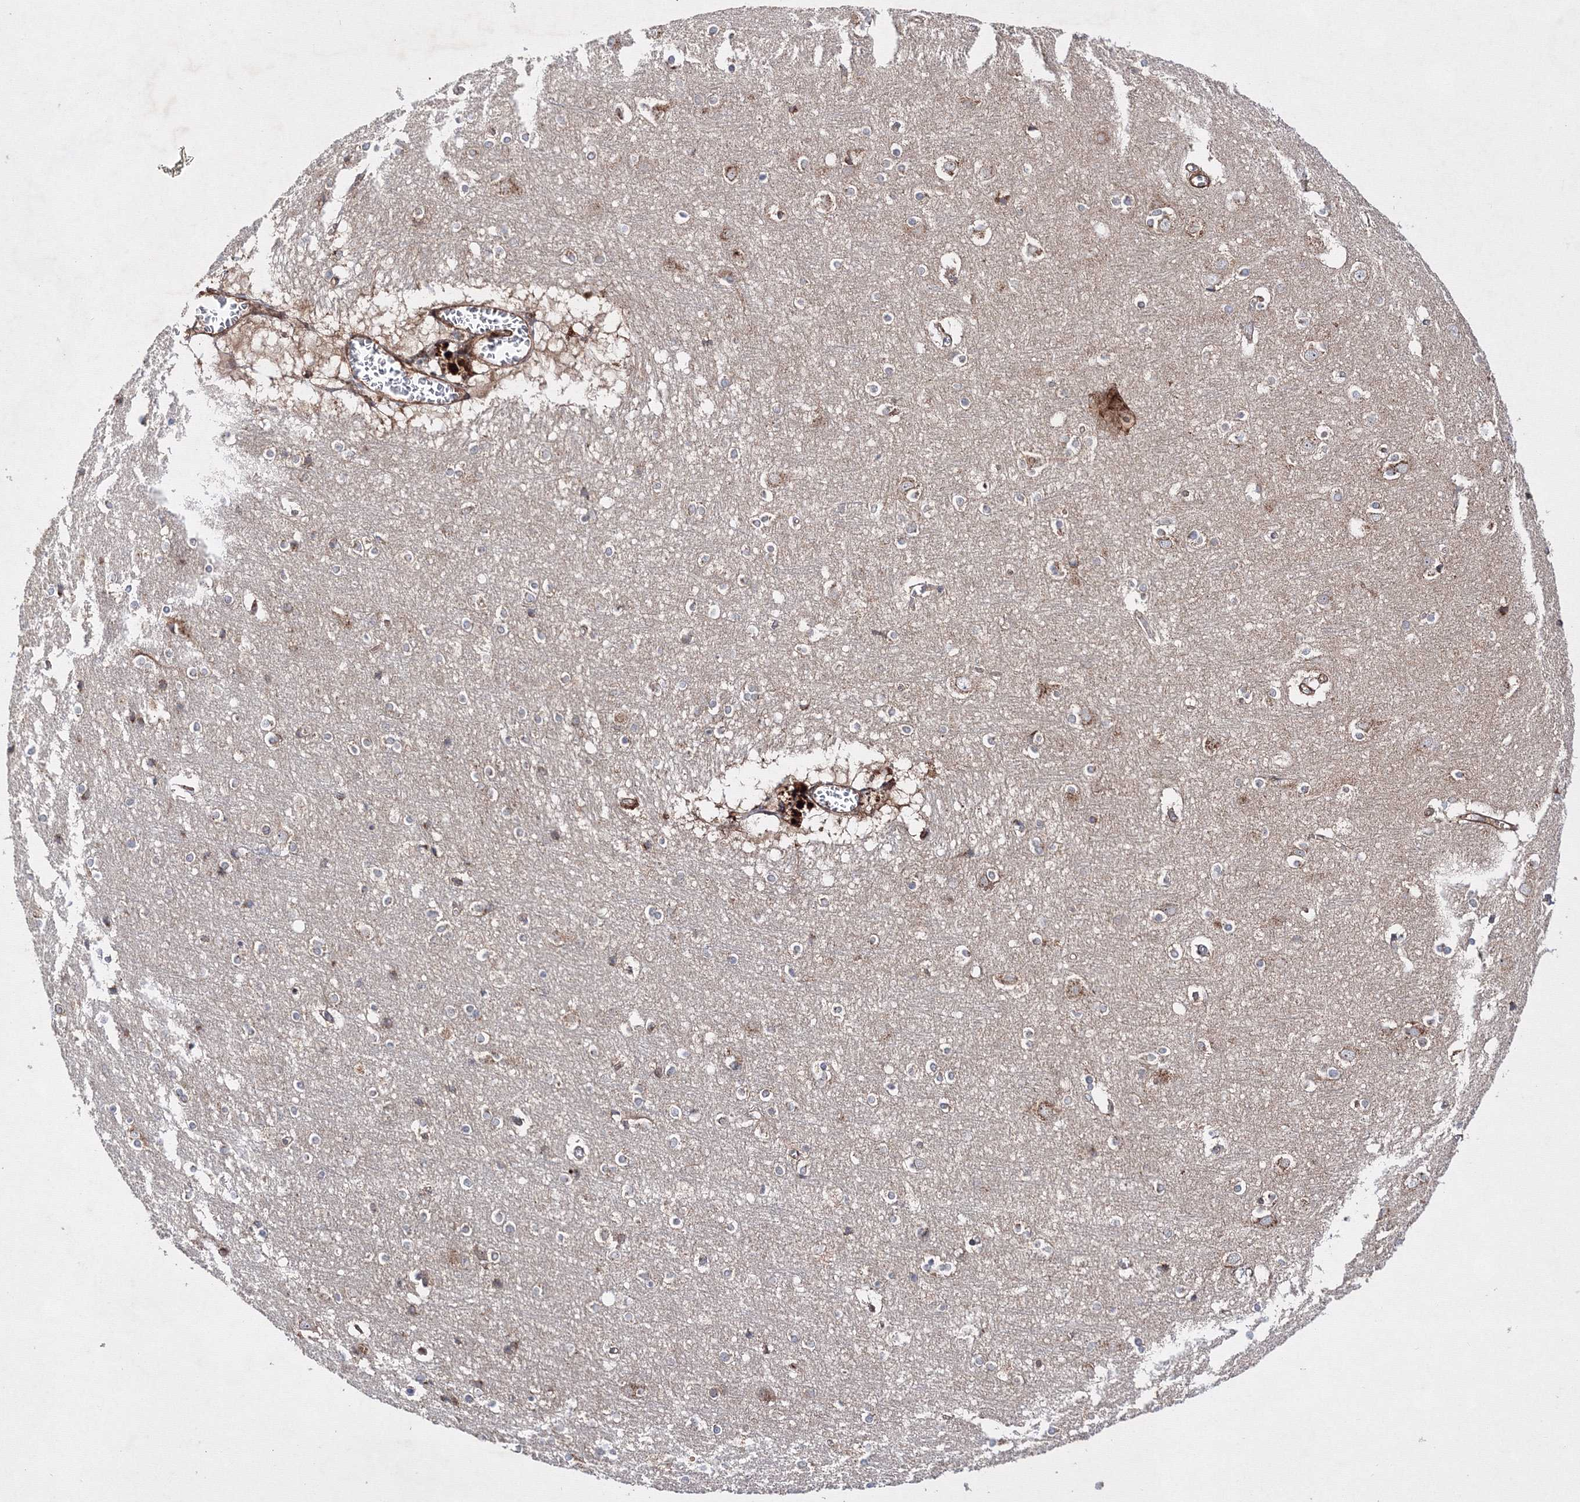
{"staining": {"intensity": "moderate", "quantity": "25%-75%", "location": "cytoplasmic/membranous"}, "tissue": "cerebral cortex", "cell_type": "Endothelial cells", "image_type": "normal", "snomed": [{"axis": "morphology", "description": "Normal tissue, NOS"}, {"axis": "topography", "description": "Cerebral cortex"}], "caption": "Cerebral cortex stained with IHC demonstrates moderate cytoplasmic/membranous positivity in about 25%-75% of endothelial cells.", "gene": "GFM1", "patient": {"sex": "male", "age": 54}}